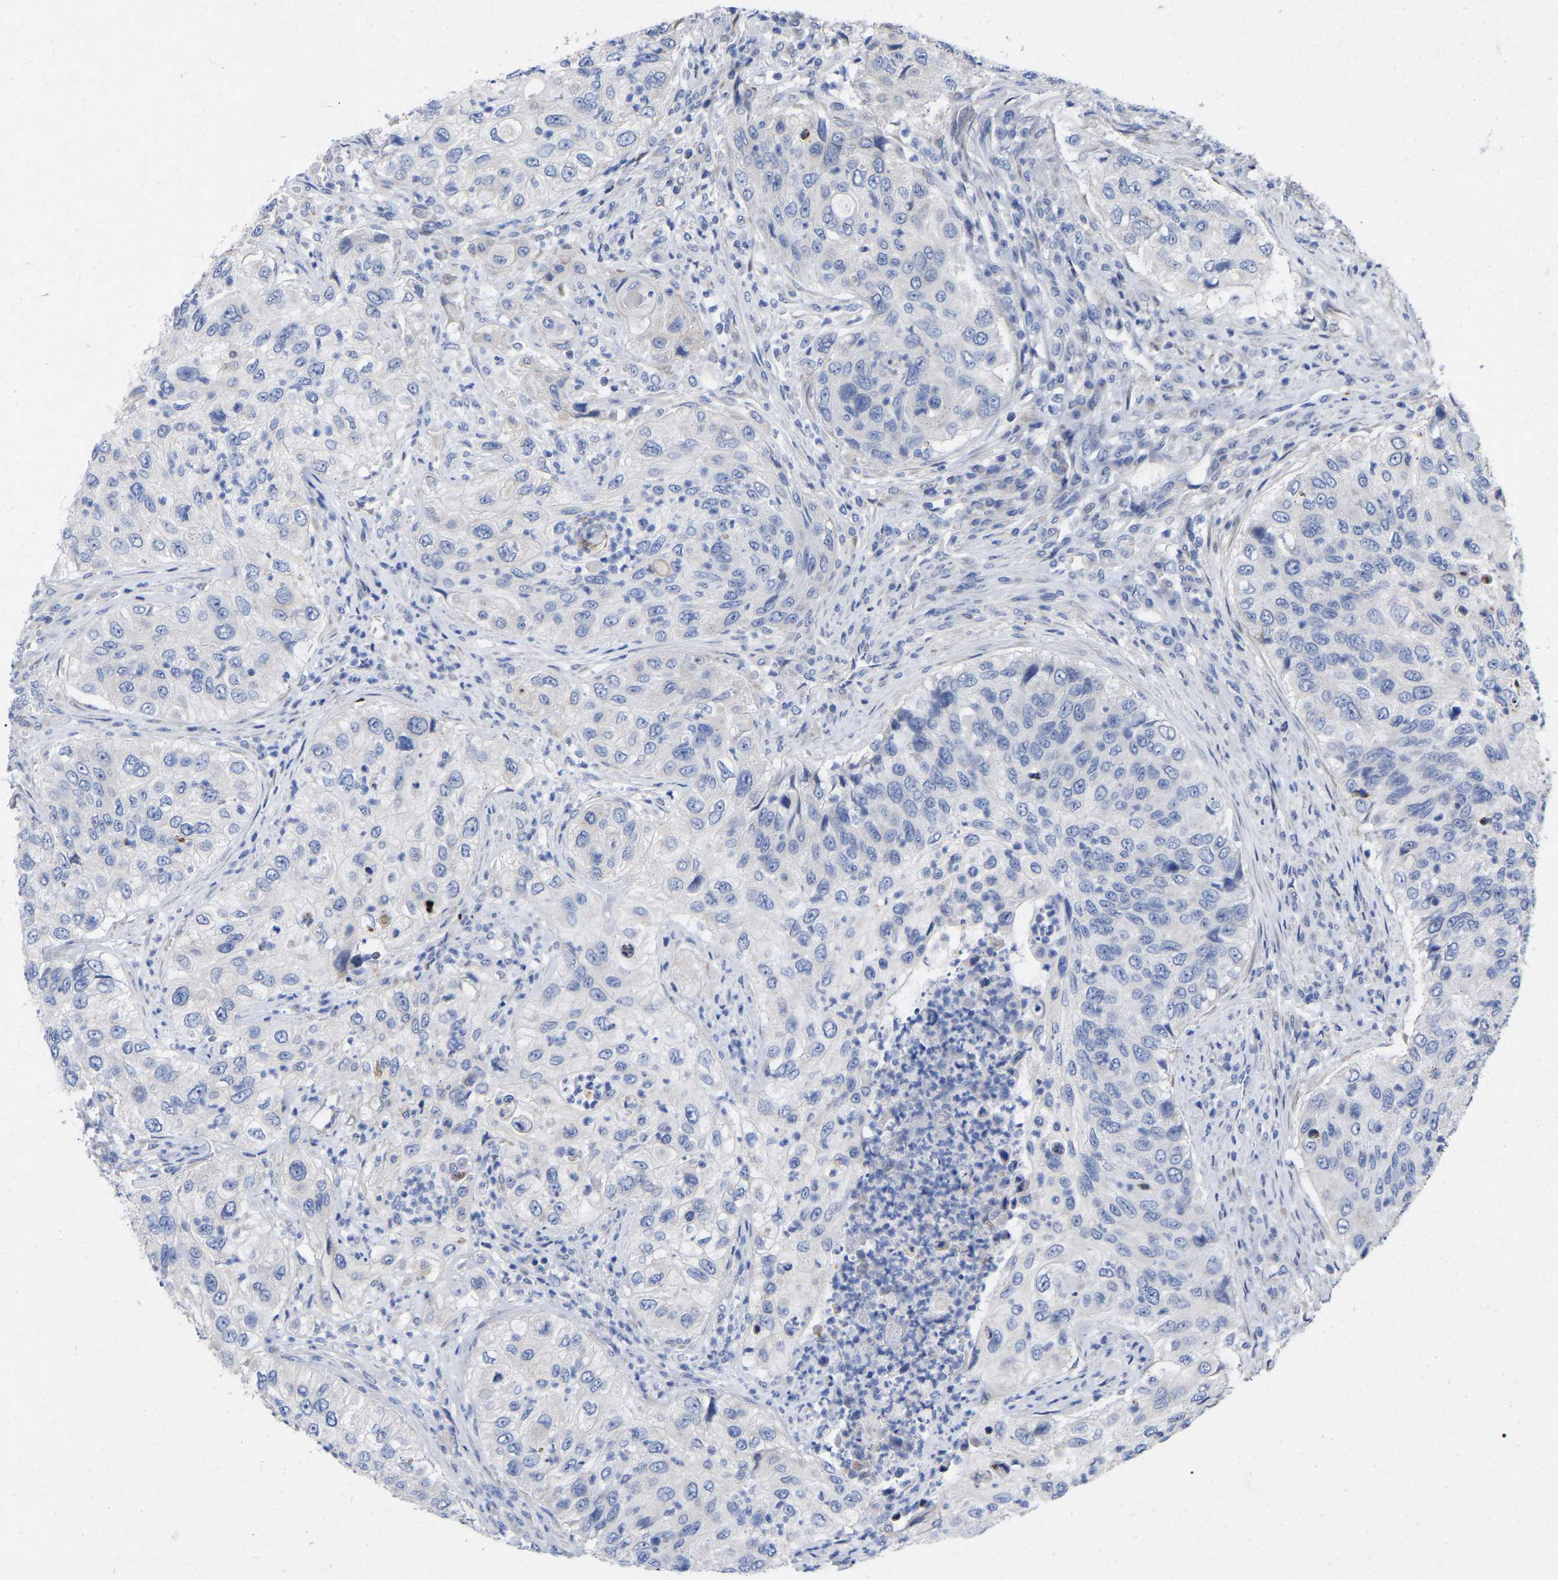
{"staining": {"intensity": "negative", "quantity": "none", "location": "none"}, "tissue": "urothelial cancer", "cell_type": "Tumor cells", "image_type": "cancer", "snomed": [{"axis": "morphology", "description": "Urothelial carcinoma, High grade"}, {"axis": "topography", "description": "Urinary bladder"}], "caption": "Urothelial cancer stained for a protein using immunohistochemistry reveals no positivity tumor cells.", "gene": "STRIP2", "patient": {"sex": "female", "age": 60}}